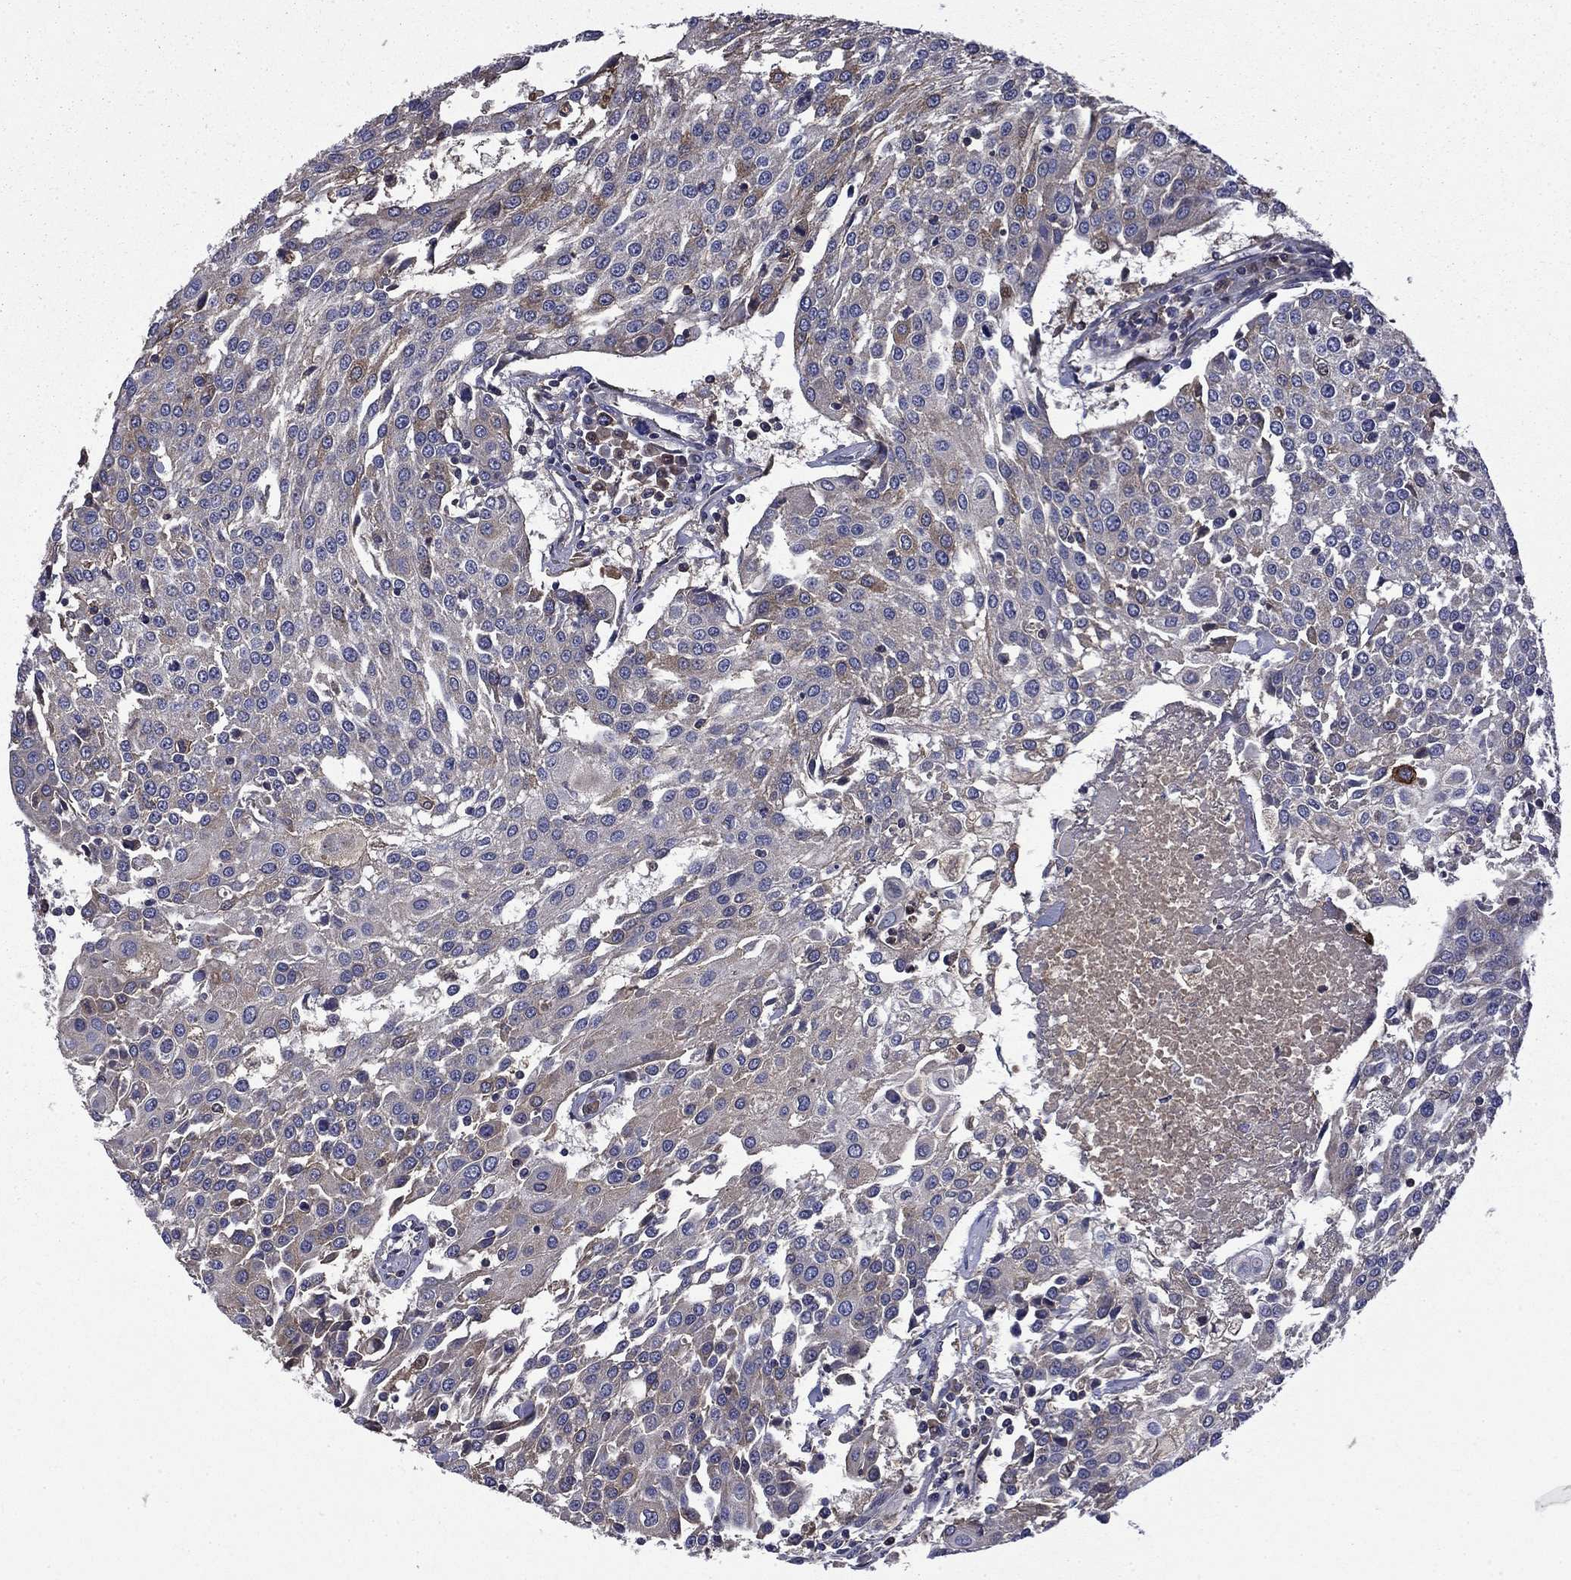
{"staining": {"intensity": "negative", "quantity": "none", "location": "none"}, "tissue": "urothelial cancer", "cell_type": "Tumor cells", "image_type": "cancer", "snomed": [{"axis": "morphology", "description": "Urothelial carcinoma, High grade"}, {"axis": "topography", "description": "Urinary bladder"}], "caption": "Tumor cells are negative for brown protein staining in urothelial carcinoma (high-grade).", "gene": "CEACAM7", "patient": {"sex": "female", "age": 85}}